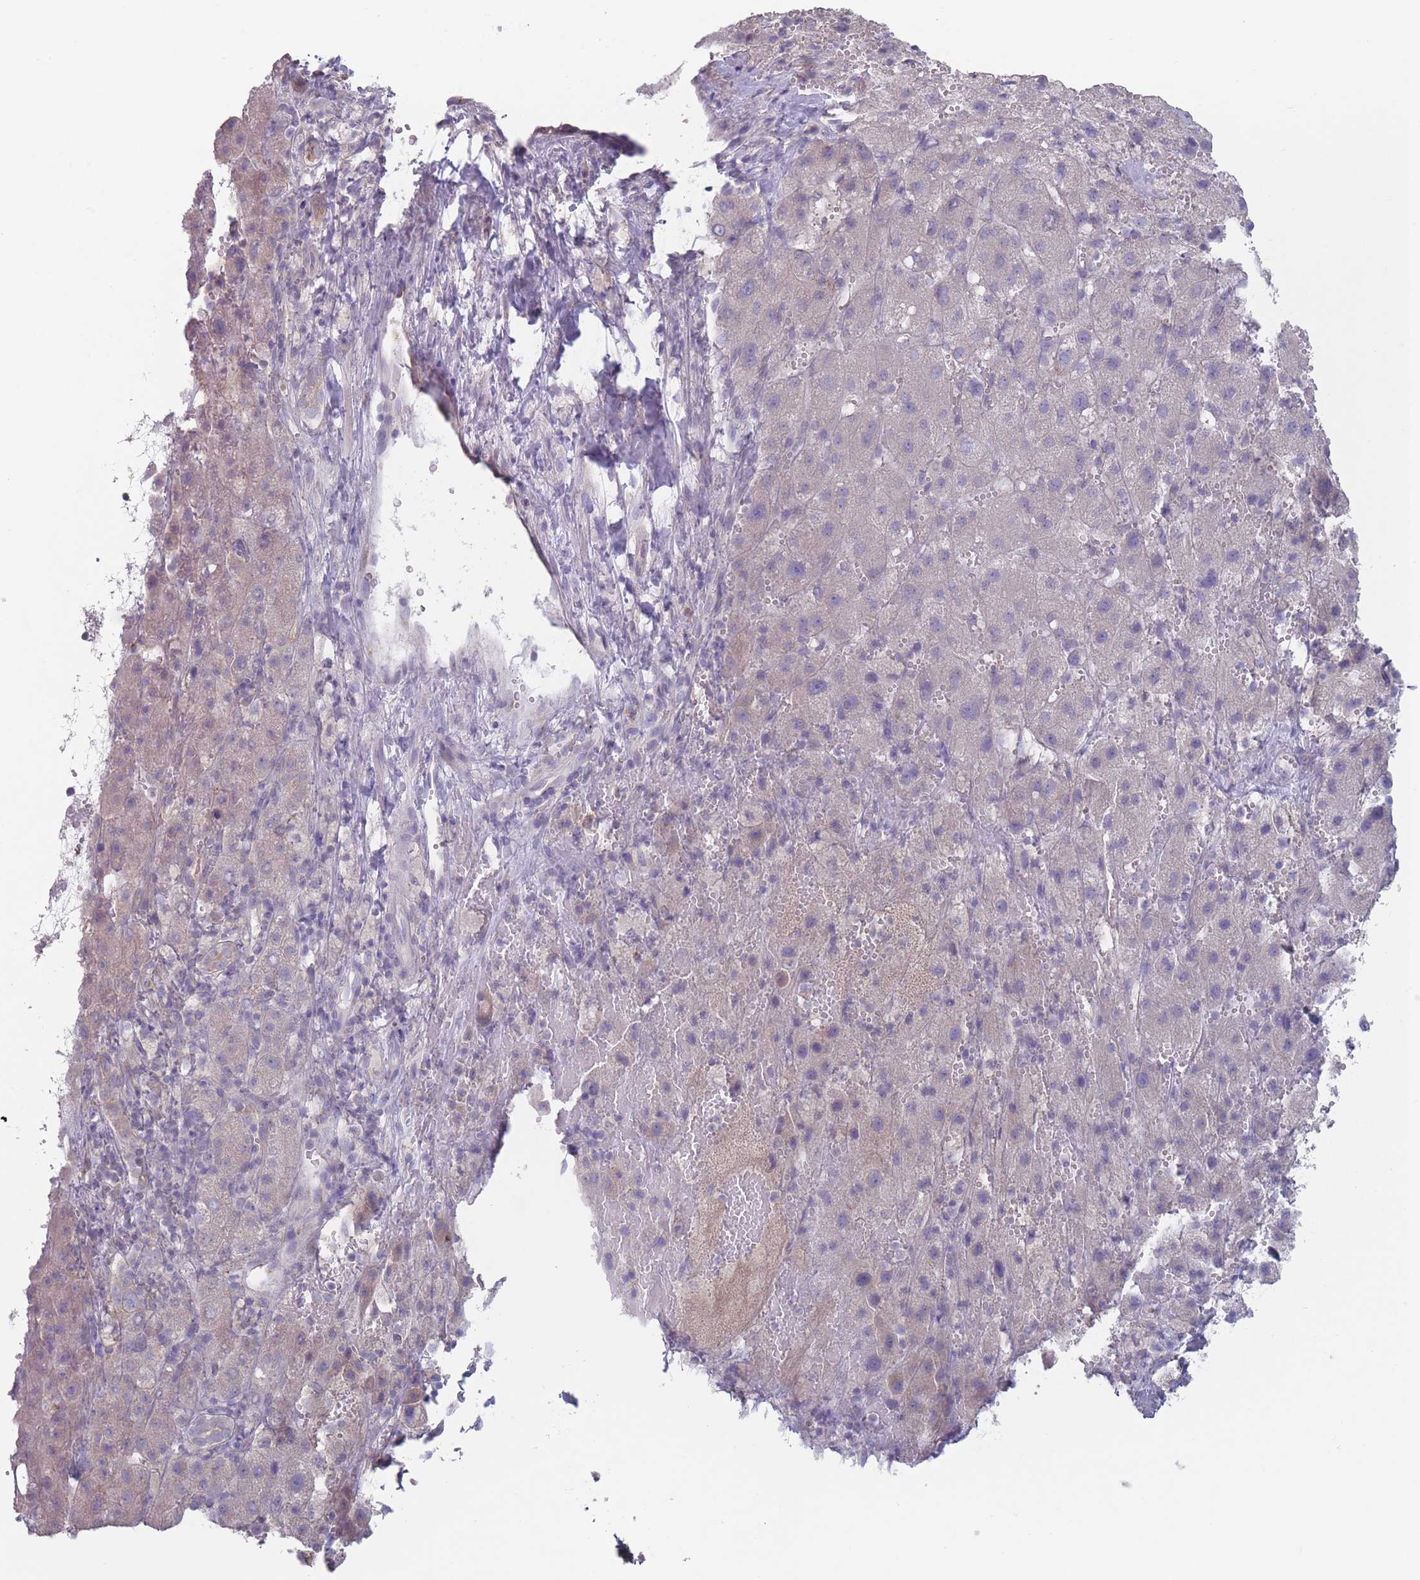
{"staining": {"intensity": "negative", "quantity": "none", "location": "none"}, "tissue": "liver cancer", "cell_type": "Tumor cells", "image_type": "cancer", "snomed": [{"axis": "morphology", "description": "Carcinoma, Hepatocellular, NOS"}, {"axis": "topography", "description": "Liver"}], "caption": "There is no significant positivity in tumor cells of liver cancer.", "gene": "AKAIN1", "patient": {"sex": "female", "age": 58}}